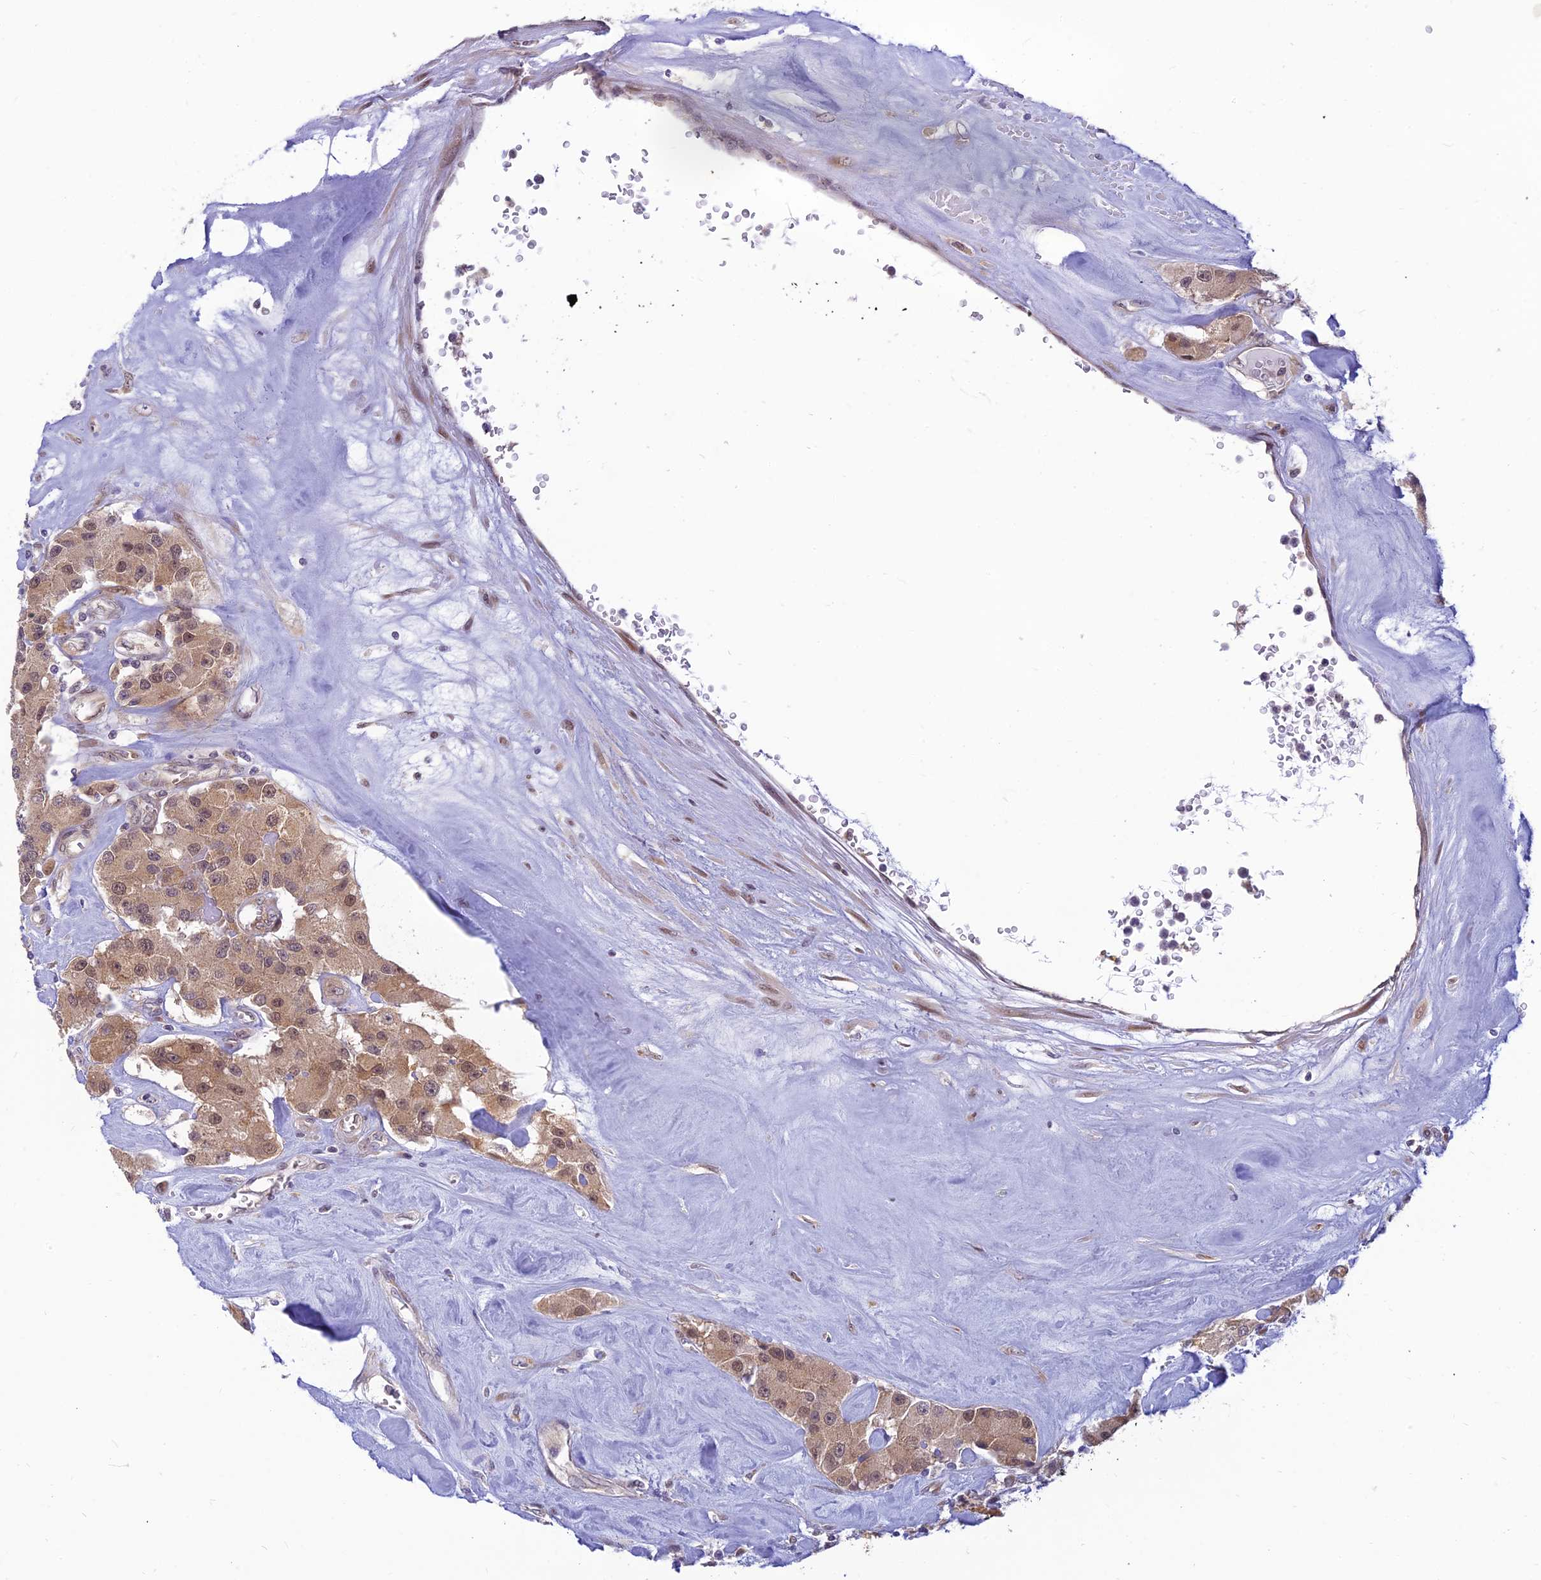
{"staining": {"intensity": "weak", "quantity": ">75%", "location": "cytoplasmic/membranous,nuclear"}, "tissue": "carcinoid", "cell_type": "Tumor cells", "image_type": "cancer", "snomed": [{"axis": "morphology", "description": "Carcinoid, malignant, NOS"}, {"axis": "topography", "description": "Pancreas"}], "caption": "Protein staining by IHC reveals weak cytoplasmic/membranous and nuclear staining in about >75% of tumor cells in malignant carcinoid.", "gene": "SKIC8", "patient": {"sex": "male", "age": 41}}